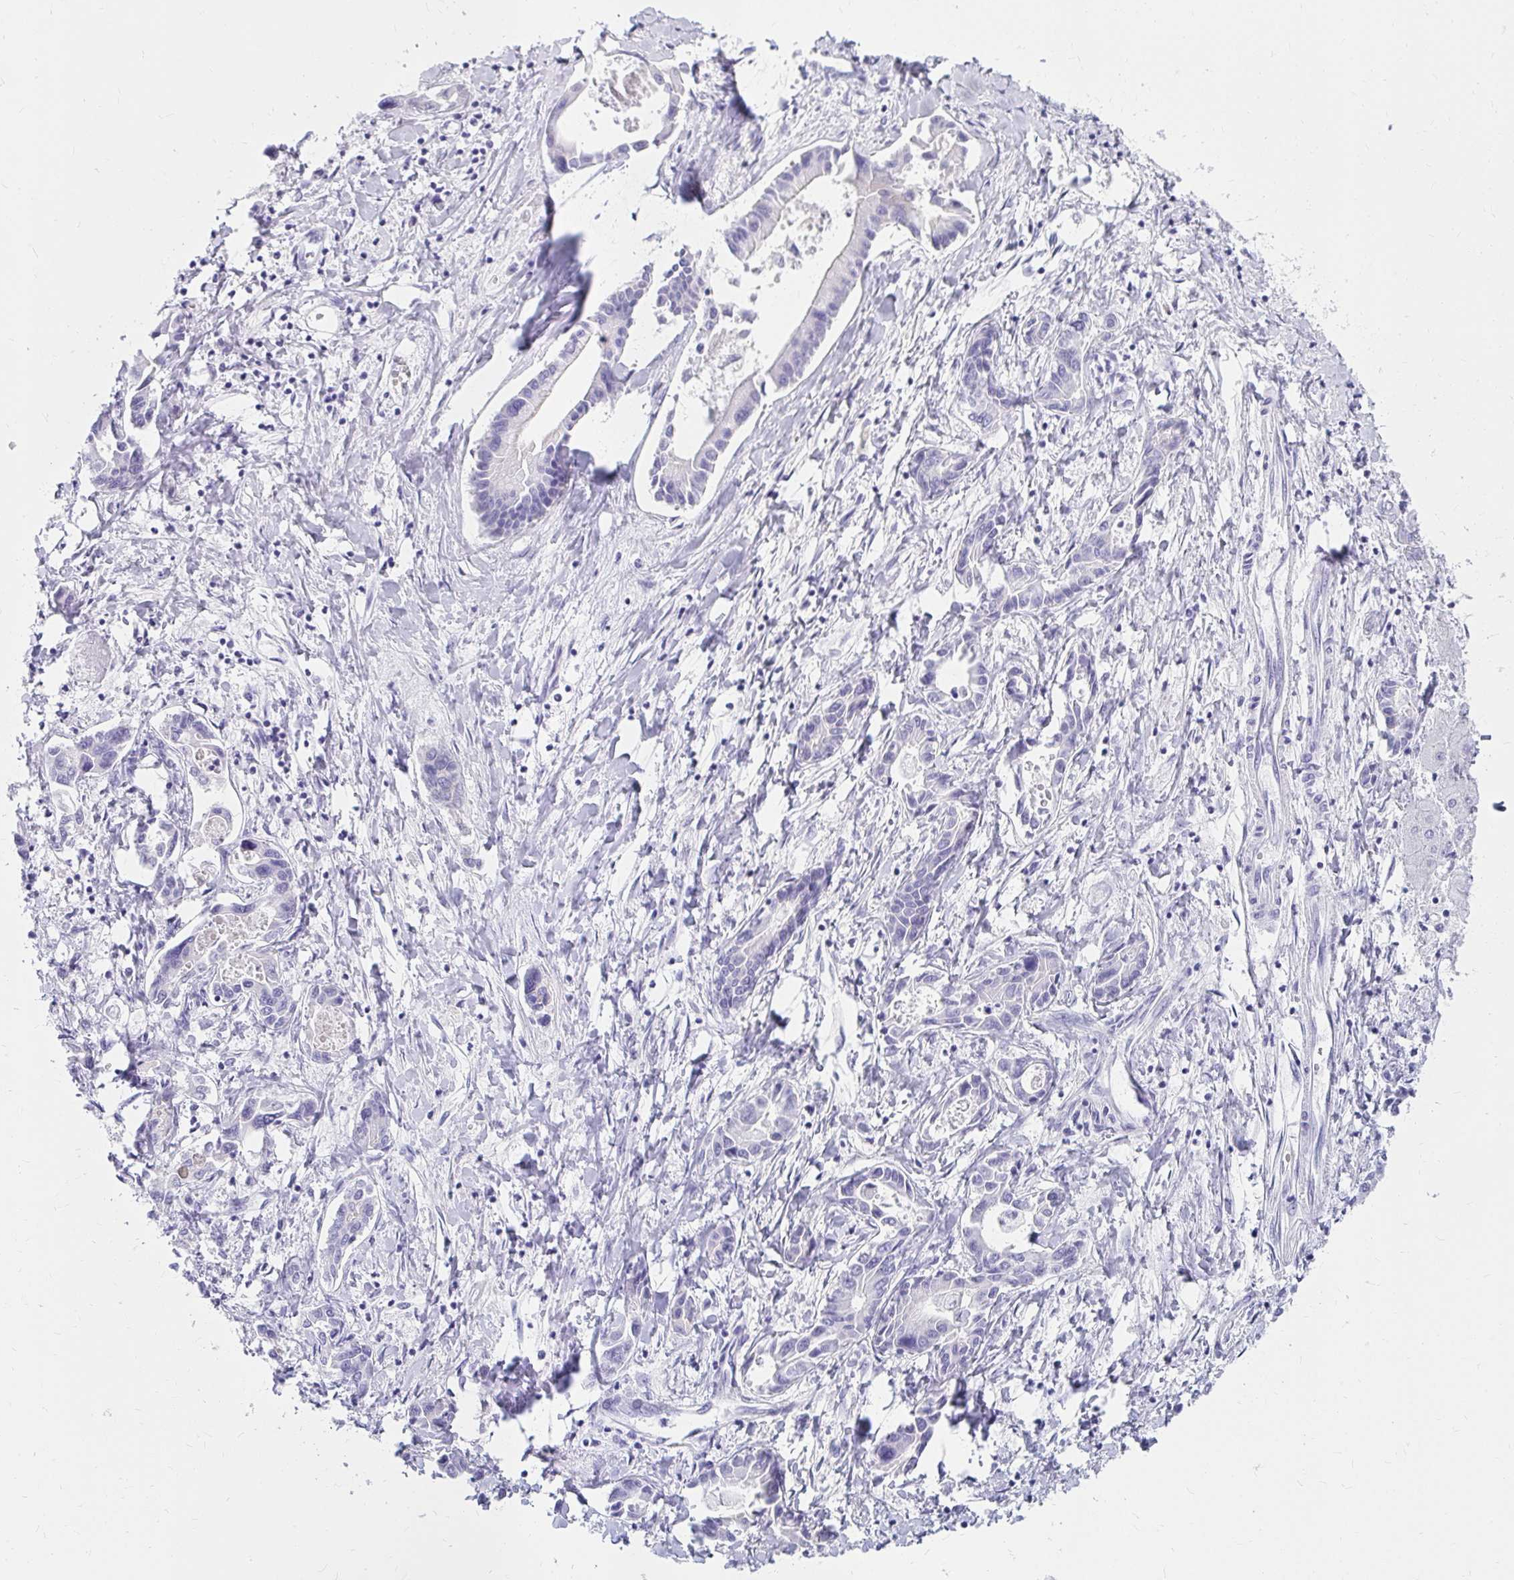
{"staining": {"intensity": "negative", "quantity": "none", "location": "none"}, "tissue": "liver cancer", "cell_type": "Tumor cells", "image_type": "cancer", "snomed": [{"axis": "morphology", "description": "Cholangiocarcinoma"}, {"axis": "topography", "description": "Liver"}], "caption": "High magnification brightfield microscopy of liver cancer stained with DAB (brown) and counterstained with hematoxylin (blue): tumor cells show no significant staining. (Immunohistochemistry (ihc), brightfield microscopy, high magnification).", "gene": "C19orf81", "patient": {"sex": "male", "age": 66}}